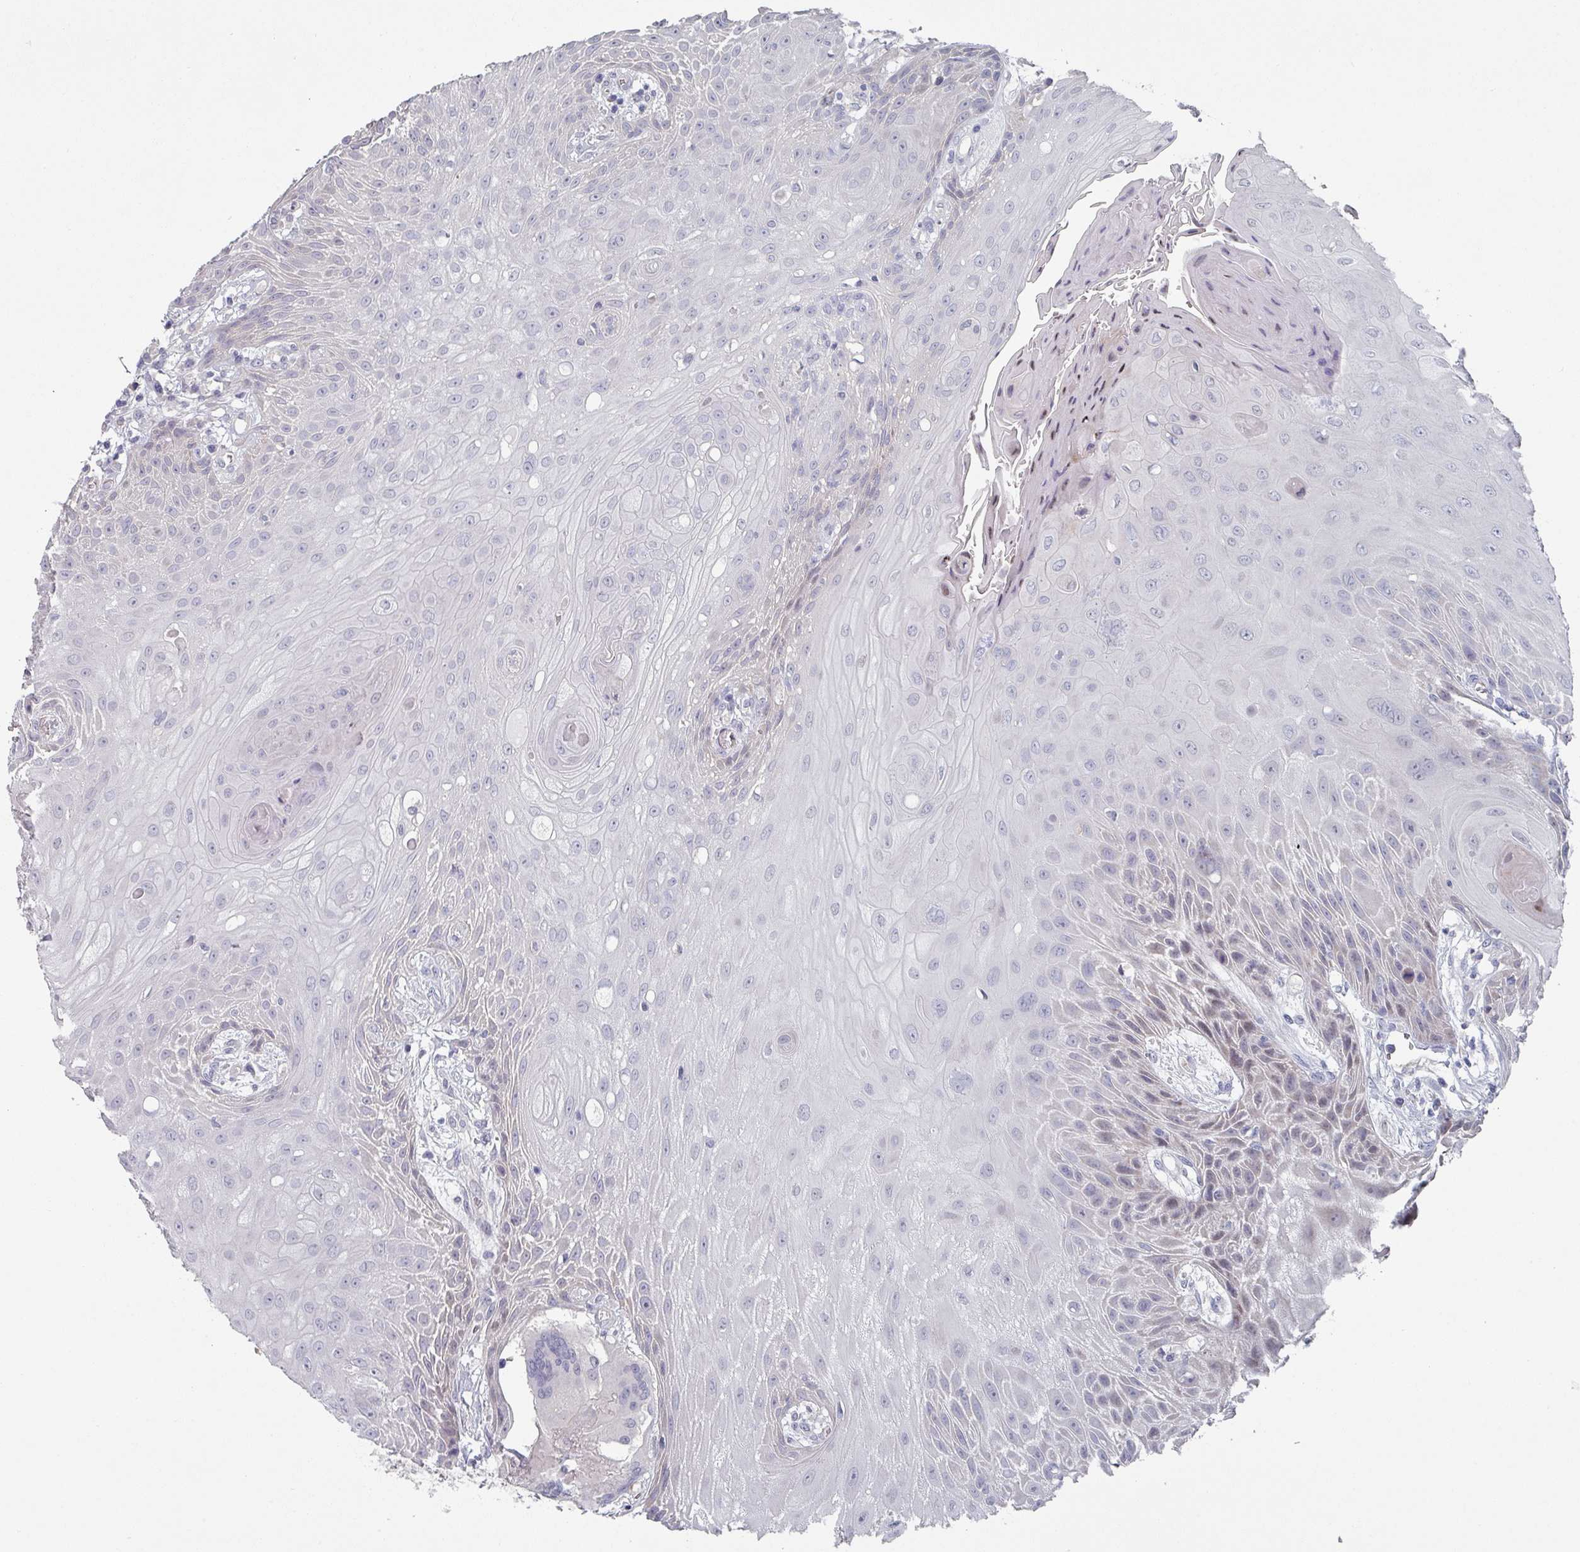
{"staining": {"intensity": "negative", "quantity": "none", "location": "none"}, "tissue": "head and neck cancer", "cell_type": "Tumor cells", "image_type": "cancer", "snomed": [{"axis": "morphology", "description": "Squamous cell carcinoma, NOS"}, {"axis": "topography", "description": "Head-Neck"}], "caption": "High power microscopy histopathology image of an IHC histopathology image of squamous cell carcinoma (head and neck), revealing no significant expression in tumor cells.", "gene": "EFL1", "patient": {"sex": "female", "age": 73}}